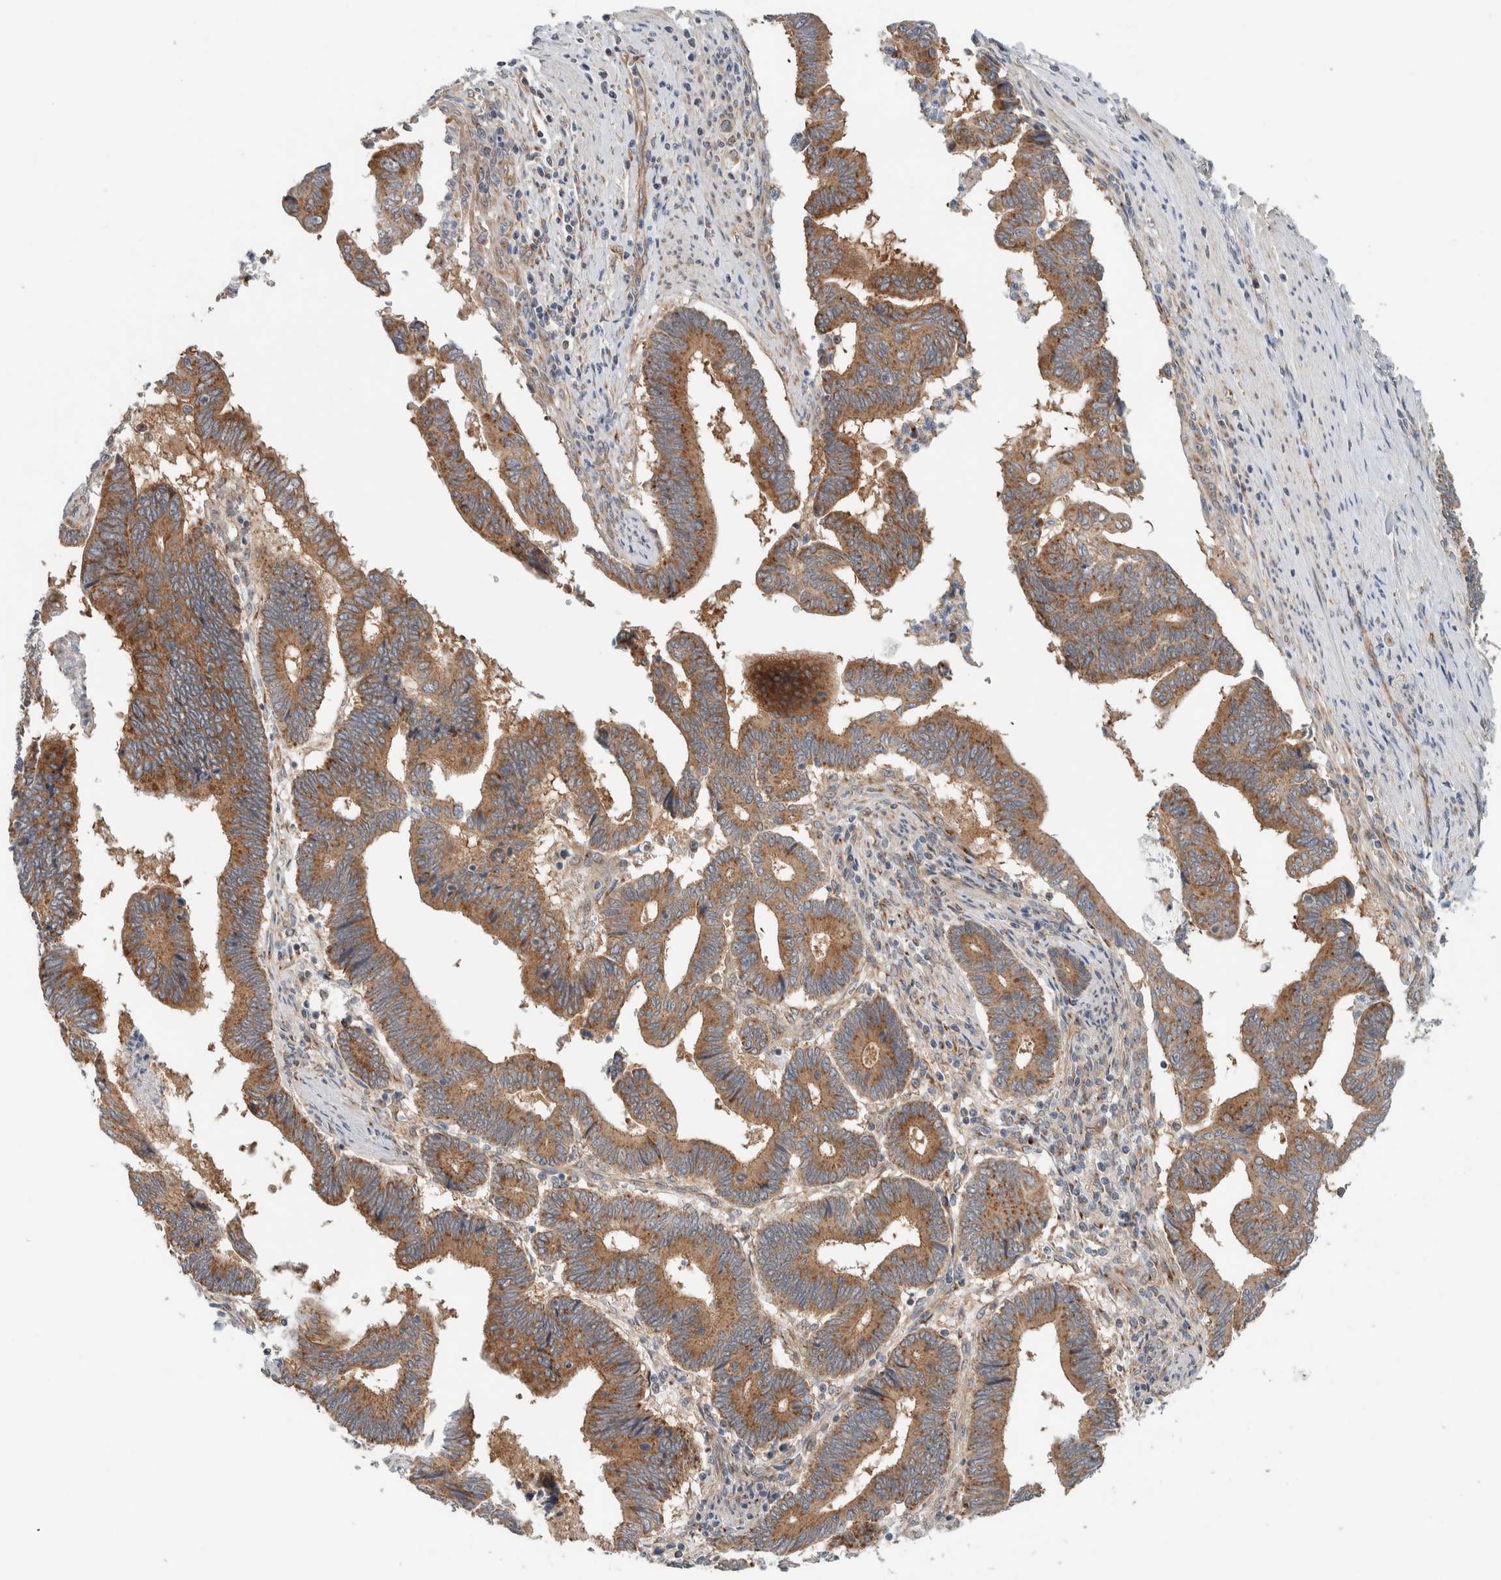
{"staining": {"intensity": "strong", "quantity": ">75%", "location": "cytoplasmic/membranous"}, "tissue": "pancreatic cancer", "cell_type": "Tumor cells", "image_type": "cancer", "snomed": [{"axis": "morphology", "description": "Adenocarcinoma, NOS"}, {"axis": "topography", "description": "Pancreas"}], "caption": "IHC image of pancreatic cancer (adenocarcinoma) stained for a protein (brown), which shows high levels of strong cytoplasmic/membranous staining in about >75% of tumor cells.", "gene": "RERE", "patient": {"sex": "female", "age": 70}}